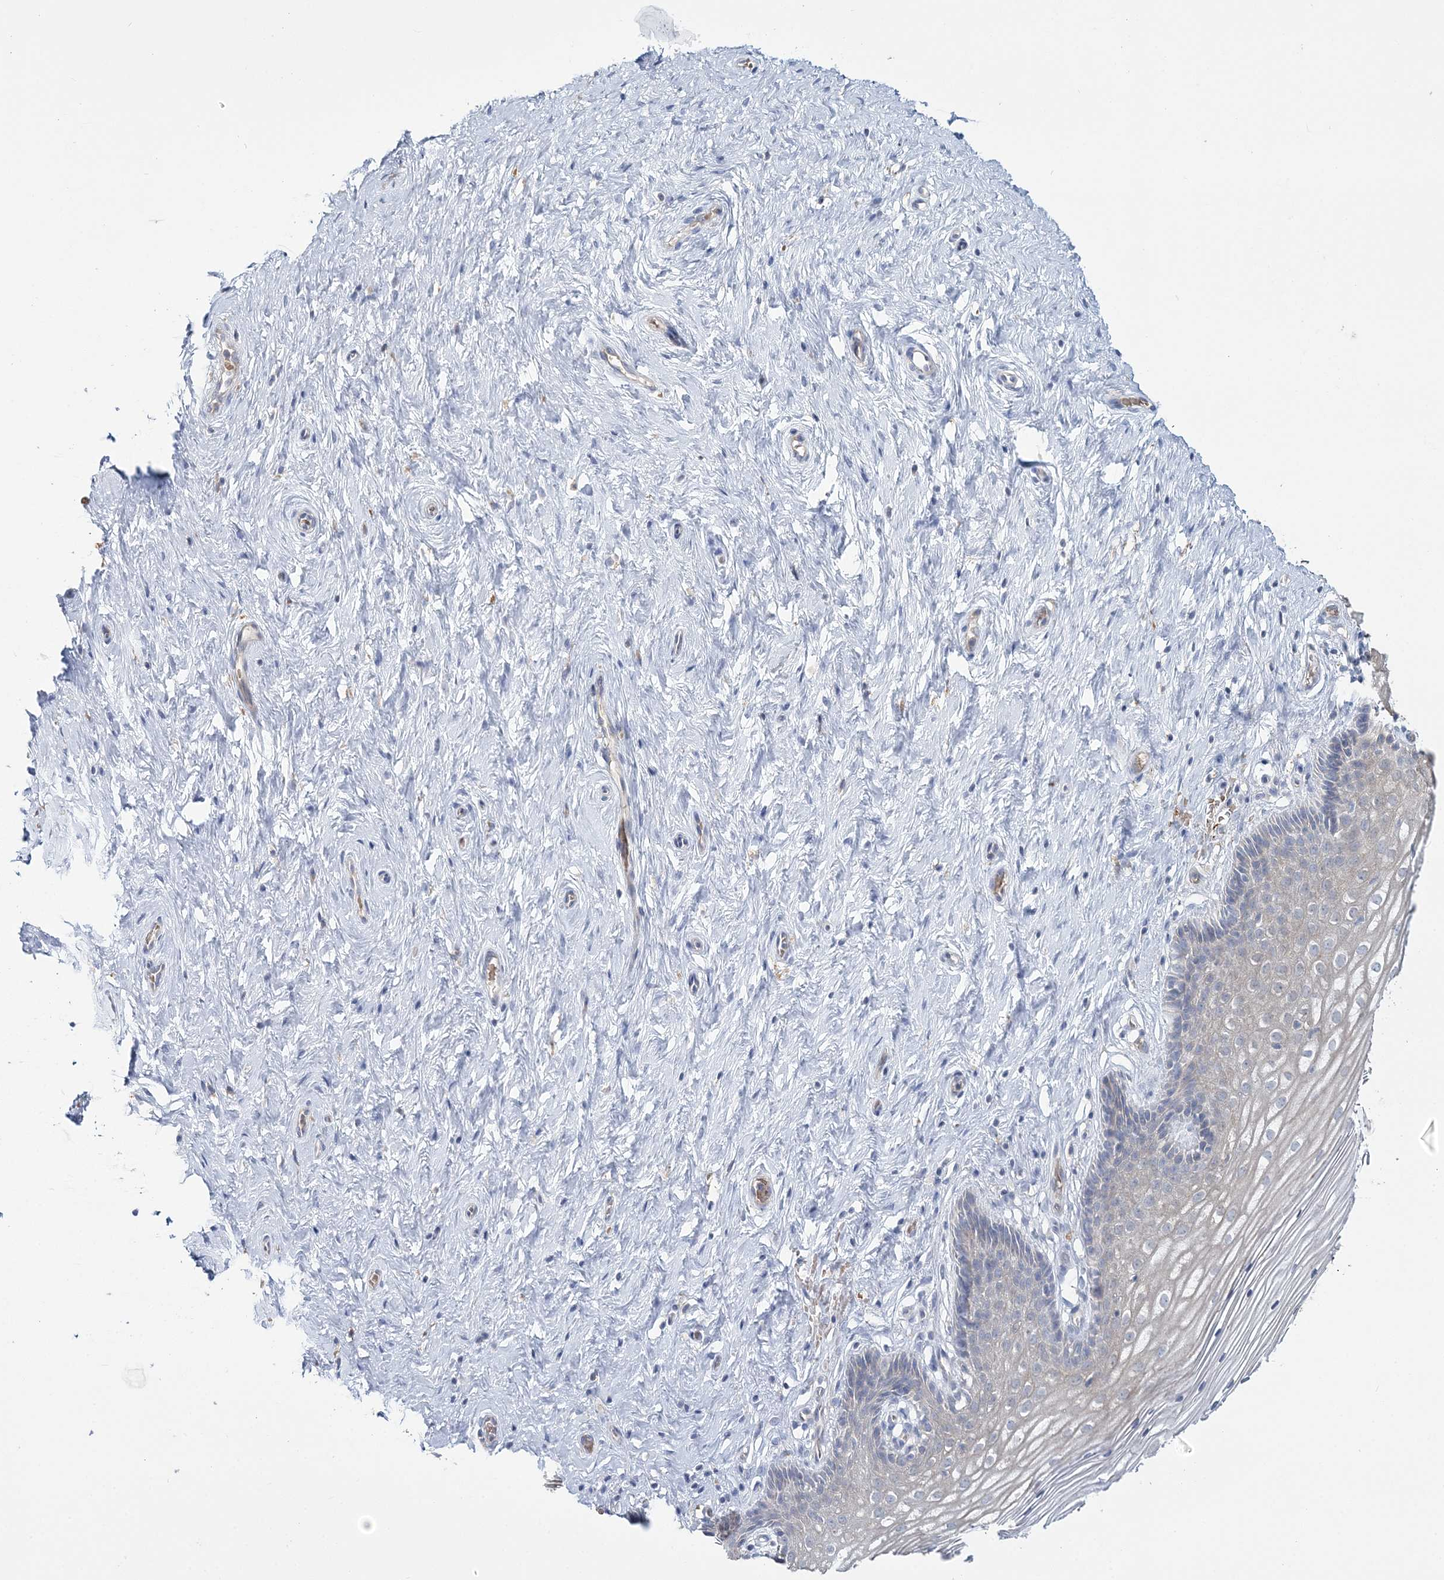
{"staining": {"intensity": "negative", "quantity": "none", "location": "none"}, "tissue": "cervix", "cell_type": "Glandular cells", "image_type": "normal", "snomed": [{"axis": "morphology", "description": "Normal tissue, NOS"}, {"axis": "topography", "description": "Cervix"}], "caption": "Immunohistochemistry (IHC) of benign human cervix demonstrates no staining in glandular cells. (Brightfield microscopy of DAB IHC at high magnification).", "gene": "ATP11B", "patient": {"sex": "female", "age": 33}}